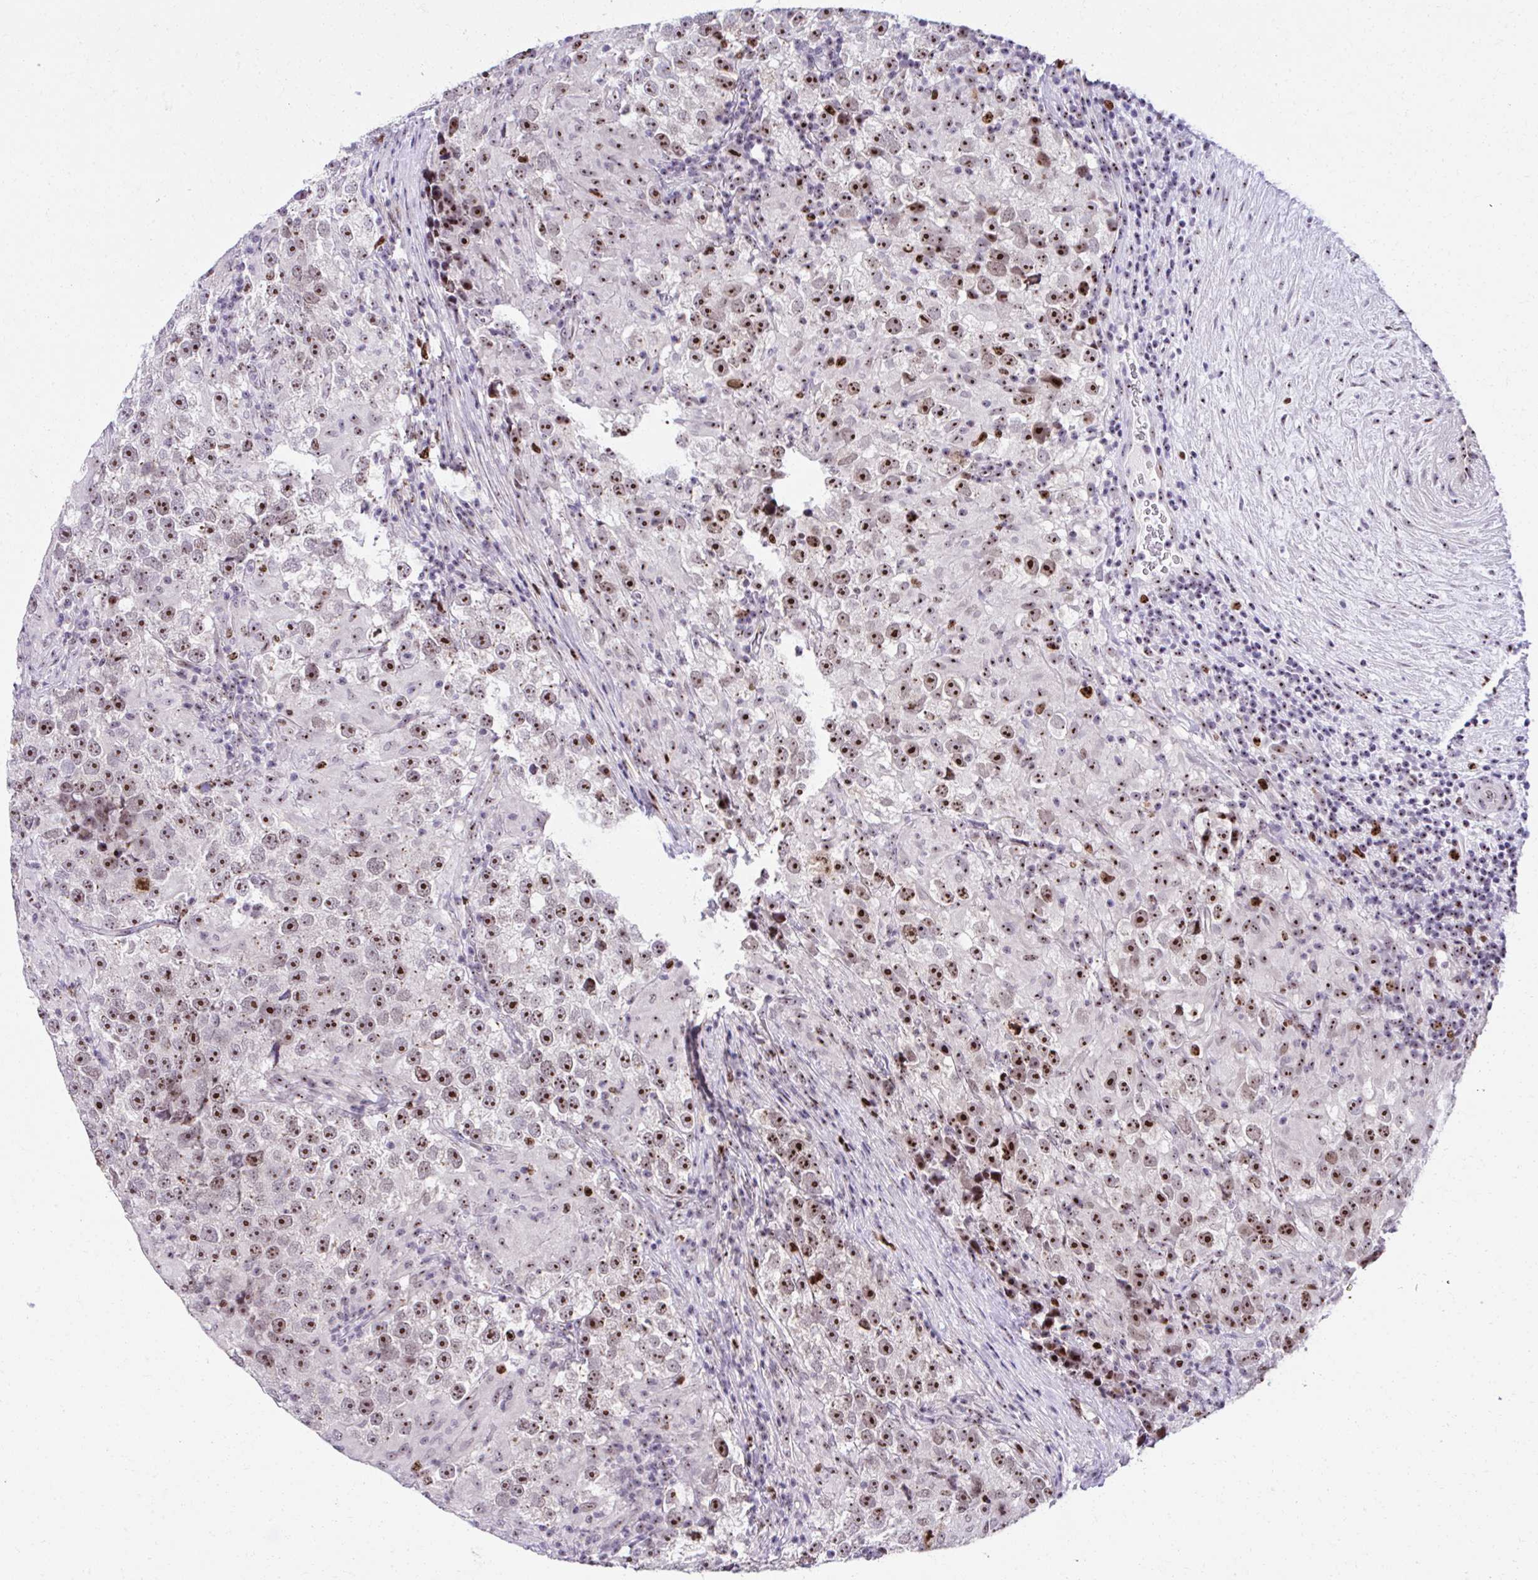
{"staining": {"intensity": "strong", "quantity": ">75%", "location": "nuclear"}, "tissue": "testis cancer", "cell_type": "Tumor cells", "image_type": "cancer", "snomed": [{"axis": "morphology", "description": "Seminoma, NOS"}, {"axis": "topography", "description": "Testis"}], "caption": "High-power microscopy captured an immunohistochemistry (IHC) histopathology image of seminoma (testis), revealing strong nuclear positivity in approximately >75% of tumor cells.", "gene": "CEP72", "patient": {"sex": "male", "age": 46}}